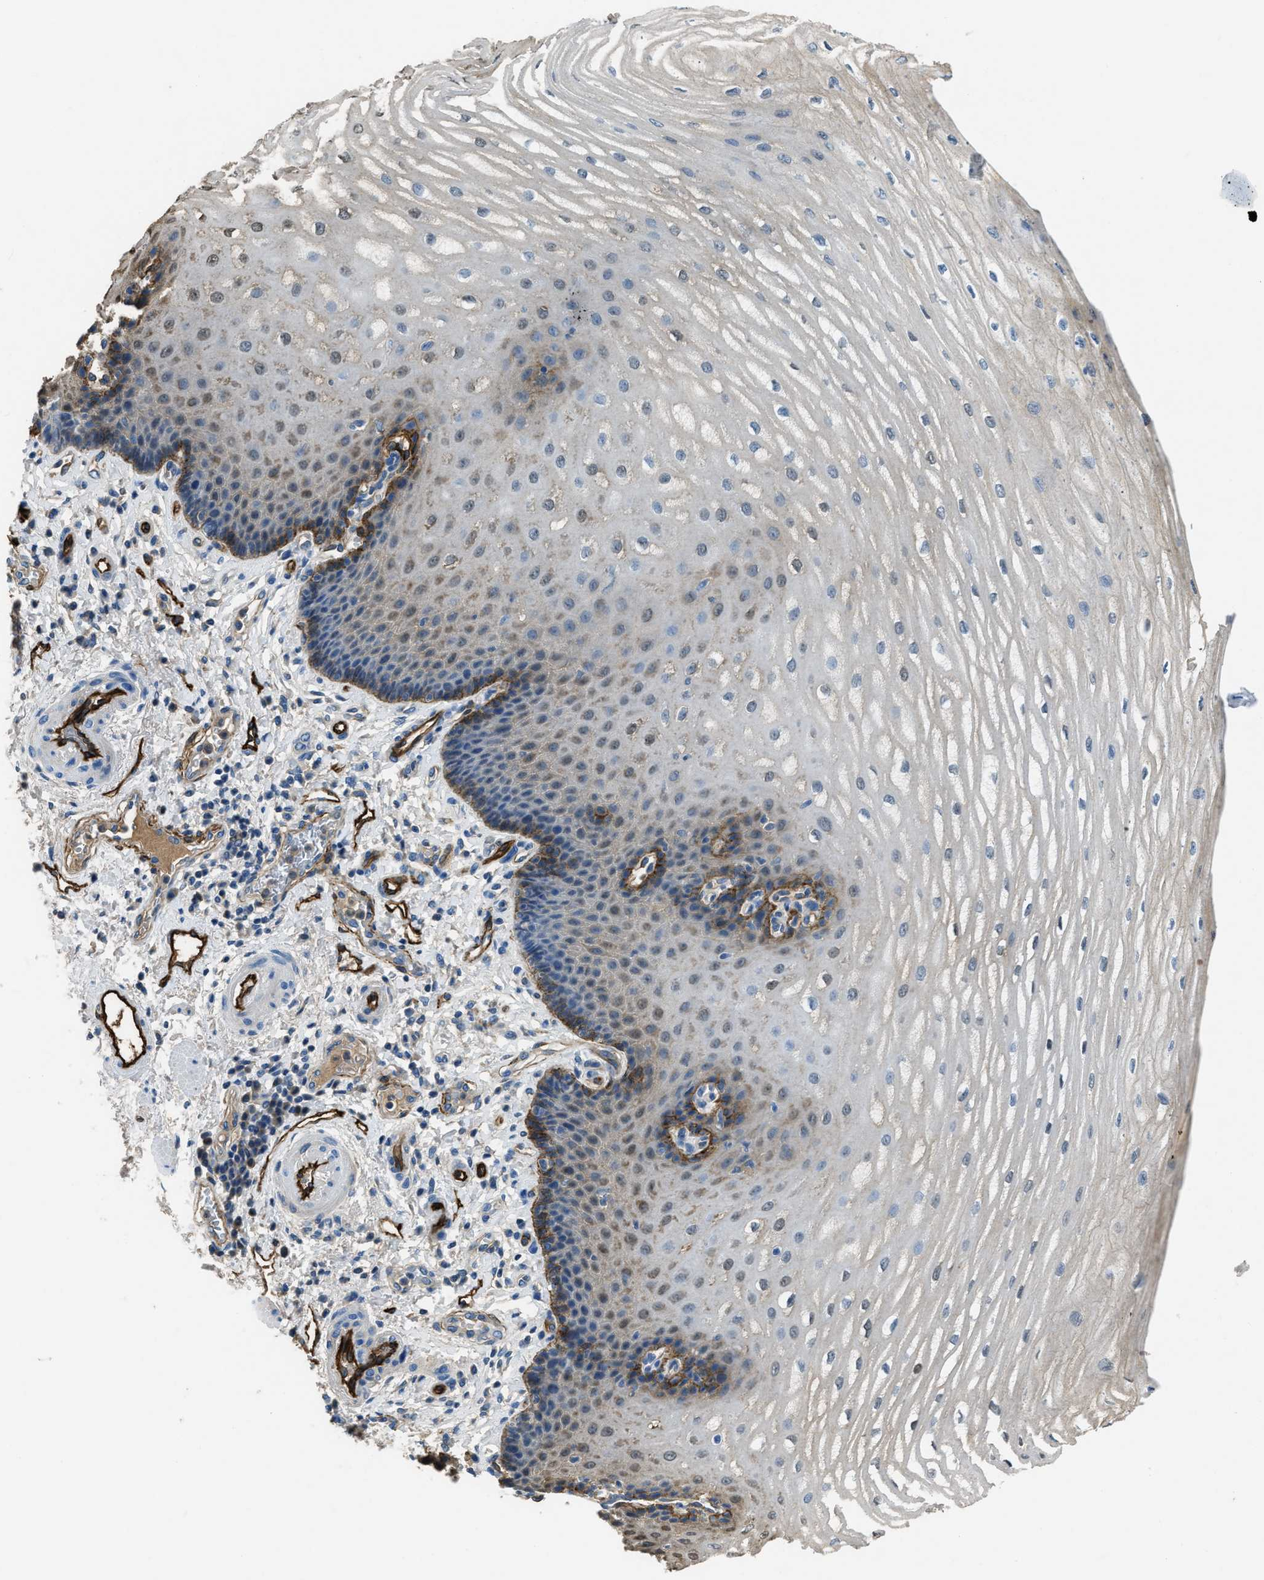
{"staining": {"intensity": "moderate", "quantity": "<25%", "location": "cytoplasmic/membranous"}, "tissue": "esophagus", "cell_type": "Squamous epithelial cells", "image_type": "normal", "snomed": [{"axis": "morphology", "description": "Normal tissue, NOS"}, {"axis": "topography", "description": "Esophagus"}], "caption": "Esophagus stained with a brown dye exhibits moderate cytoplasmic/membranous positive positivity in about <25% of squamous epithelial cells.", "gene": "SPEG", "patient": {"sex": "male", "age": 54}}